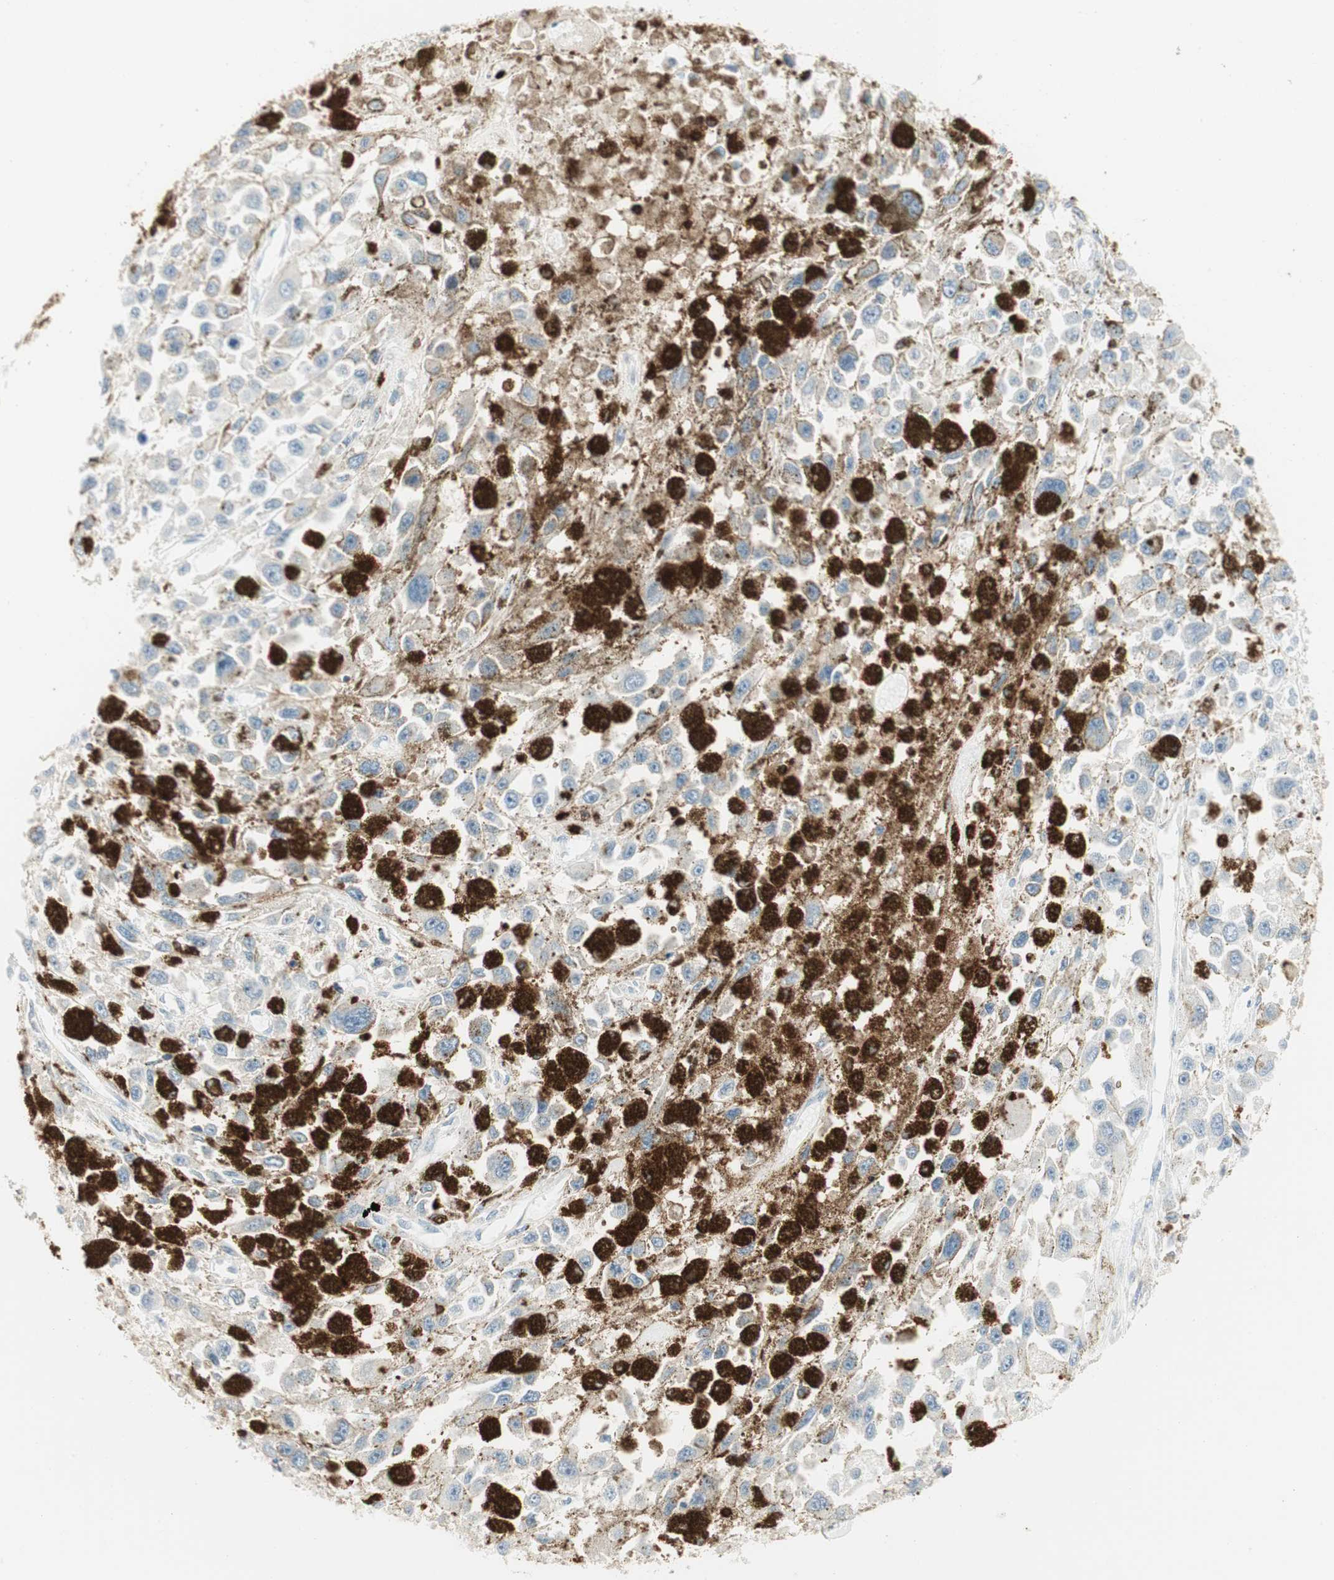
{"staining": {"intensity": "negative", "quantity": "none", "location": "none"}, "tissue": "melanoma", "cell_type": "Tumor cells", "image_type": "cancer", "snomed": [{"axis": "morphology", "description": "Malignant melanoma, Metastatic site"}, {"axis": "topography", "description": "Lymph node"}], "caption": "Human melanoma stained for a protein using IHC displays no staining in tumor cells.", "gene": "ITGB2", "patient": {"sex": "male", "age": 59}}